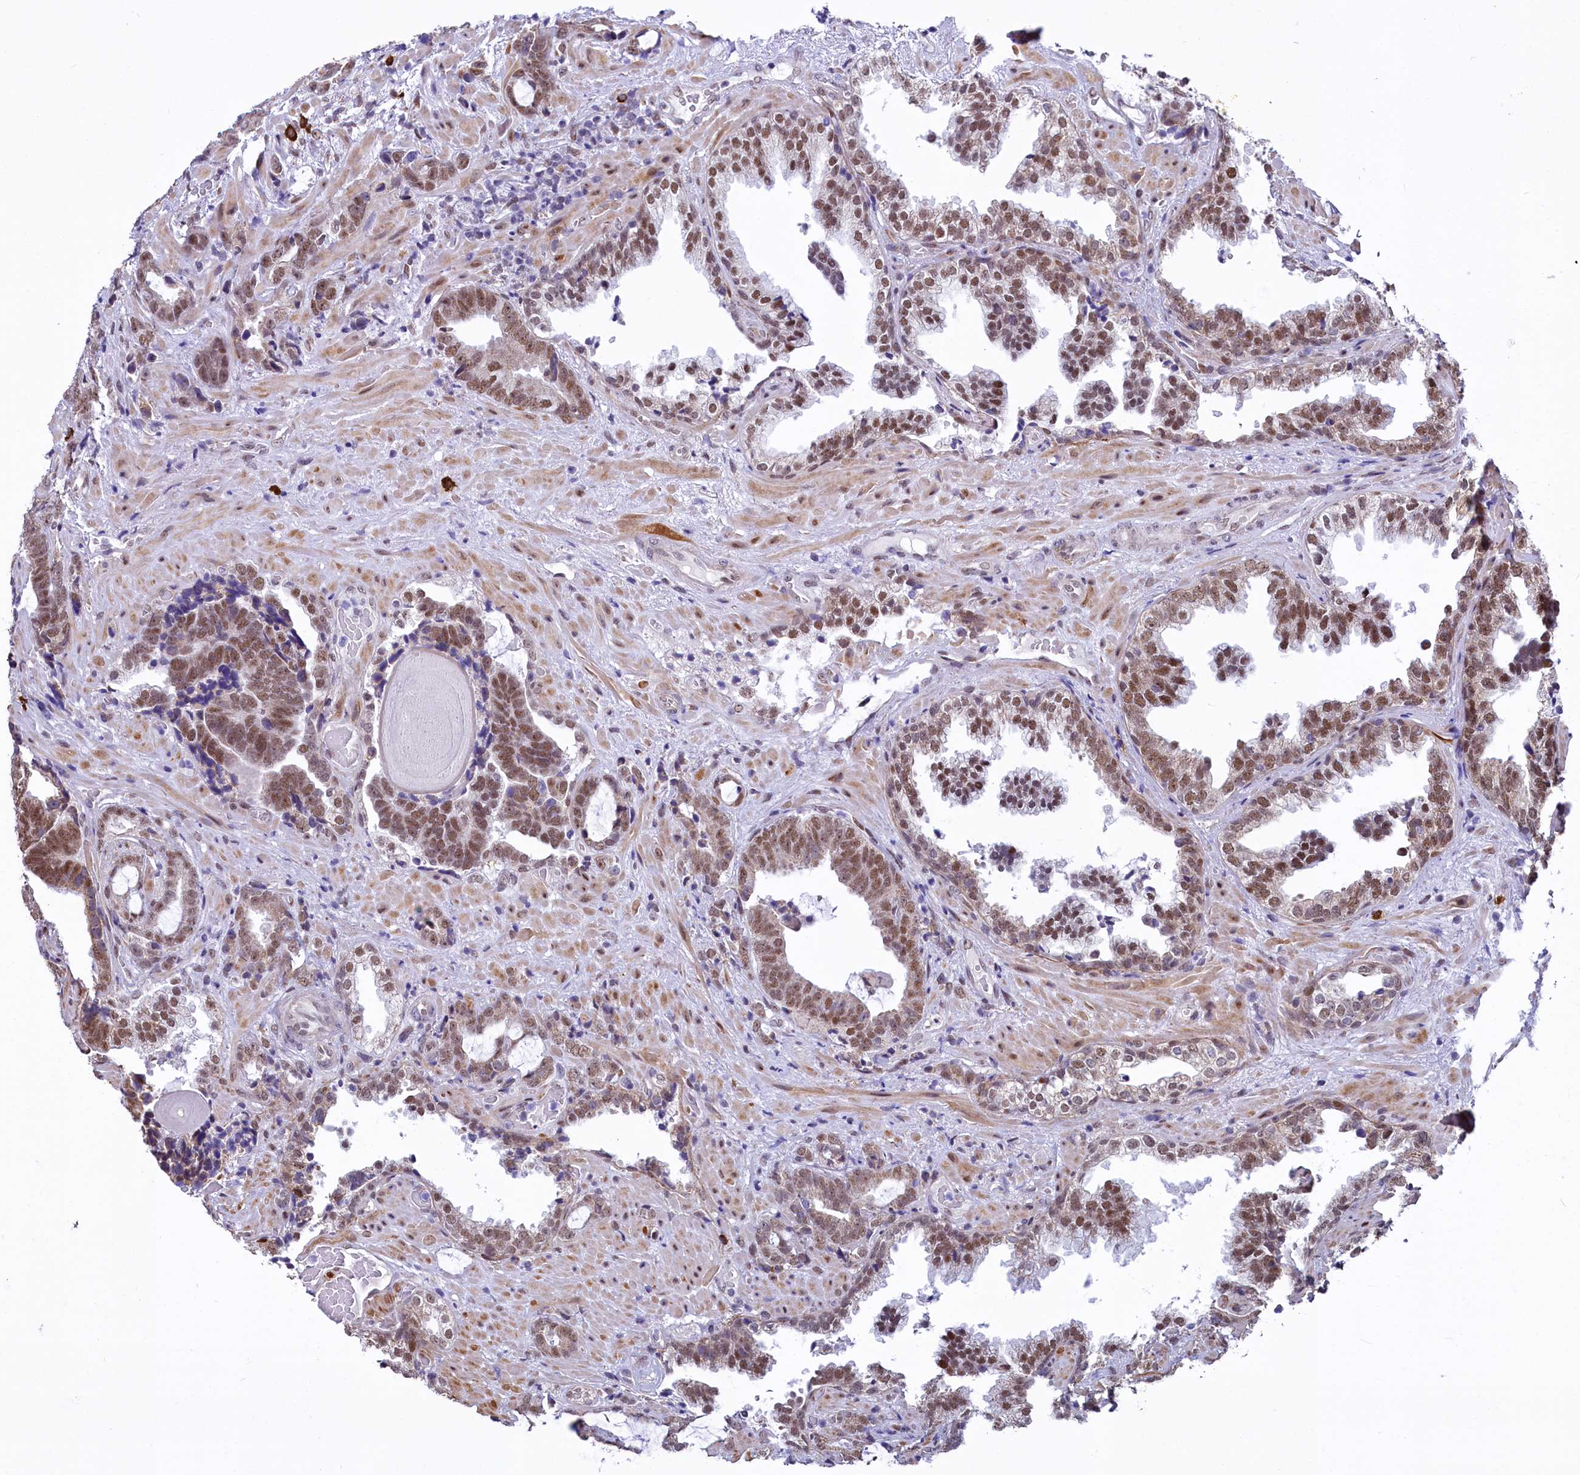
{"staining": {"intensity": "moderate", "quantity": ">75%", "location": "nuclear"}, "tissue": "prostate cancer", "cell_type": "Tumor cells", "image_type": "cancer", "snomed": [{"axis": "morphology", "description": "Adenocarcinoma, High grade"}, {"axis": "topography", "description": "Prostate and seminal vesicle, NOS"}], "caption": "Protein staining demonstrates moderate nuclear staining in about >75% of tumor cells in prostate high-grade adenocarcinoma.", "gene": "MORN3", "patient": {"sex": "male", "age": 67}}